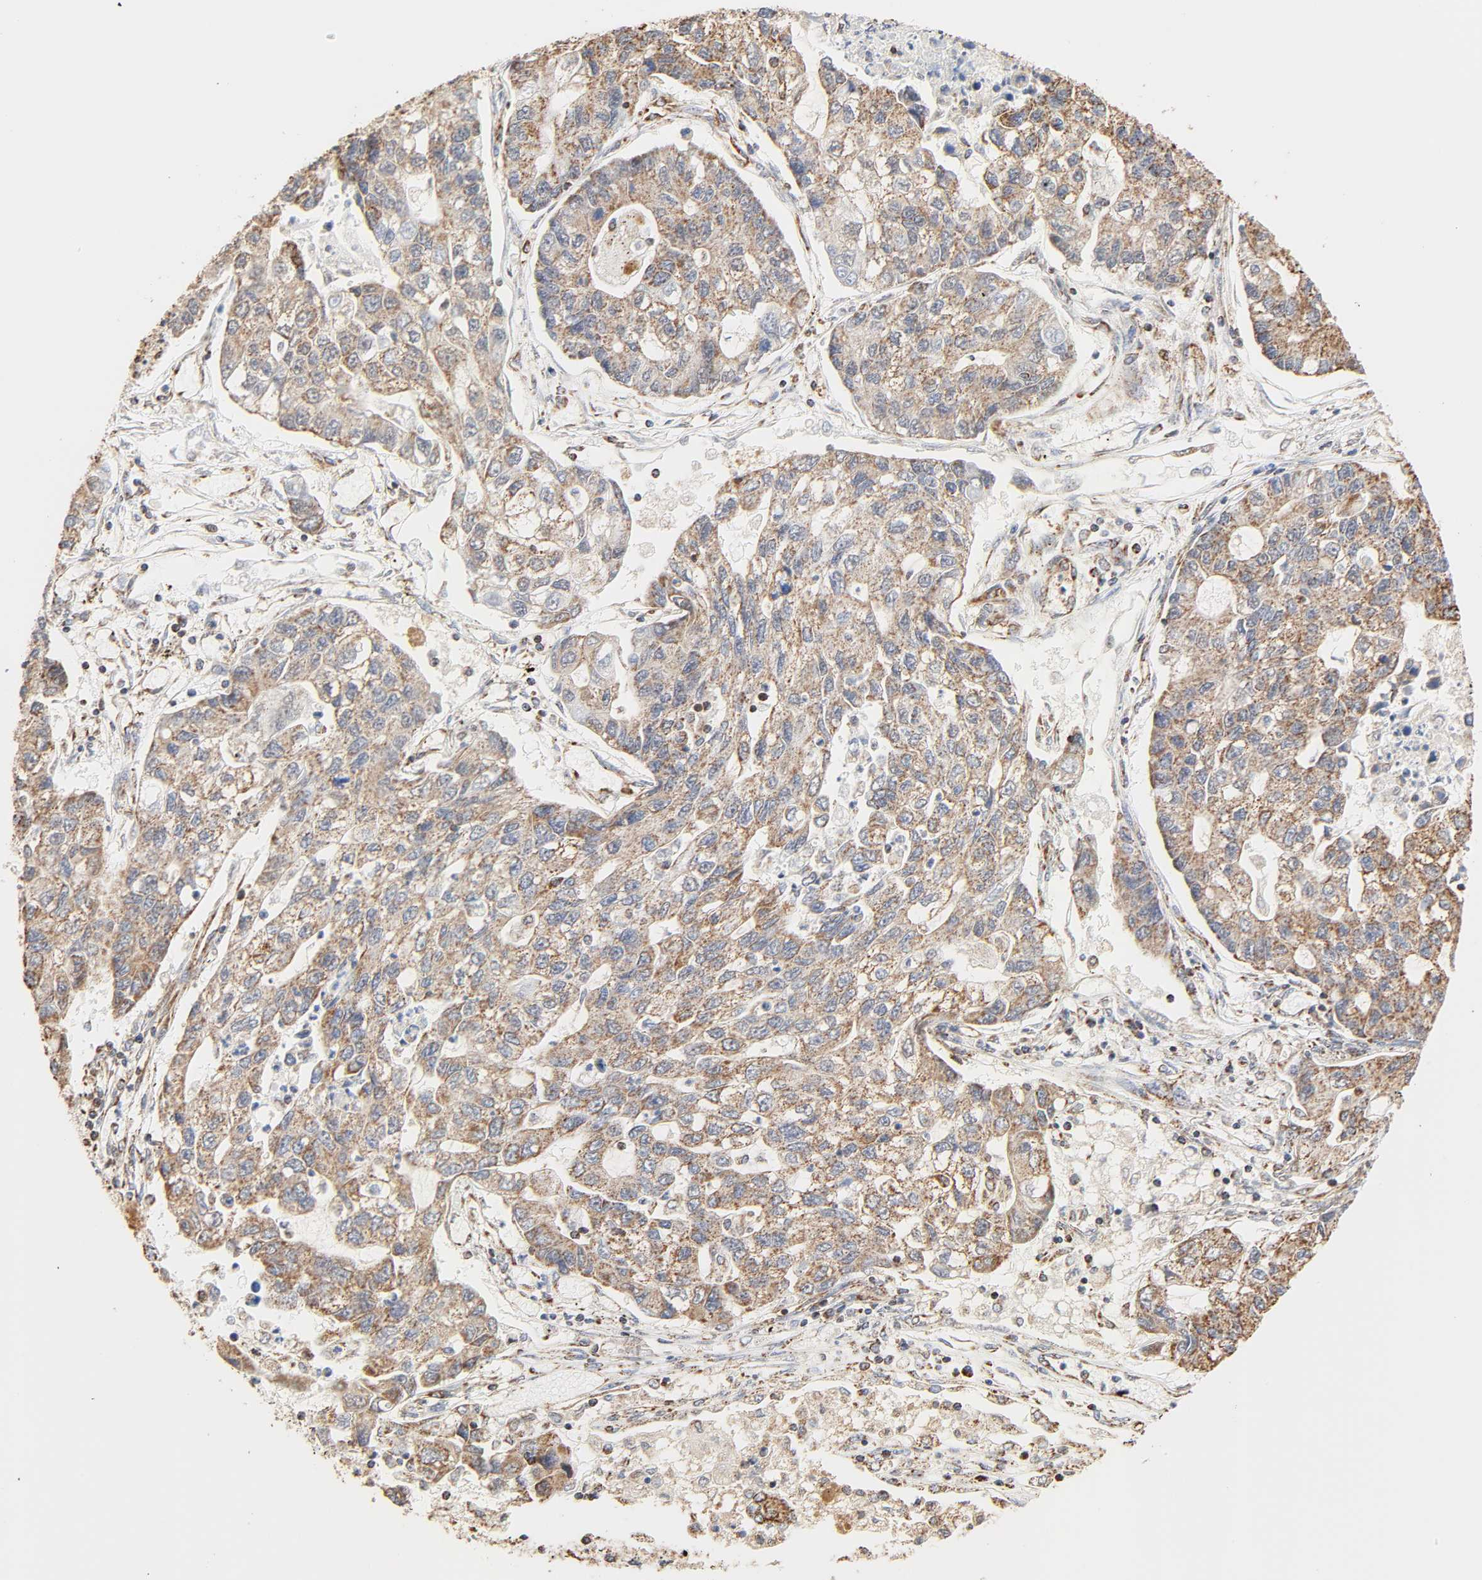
{"staining": {"intensity": "moderate", "quantity": ">75%", "location": "cytoplasmic/membranous"}, "tissue": "lung cancer", "cell_type": "Tumor cells", "image_type": "cancer", "snomed": [{"axis": "morphology", "description": "Adenocarcinoma, NOS"}, {"axis": "topography", "description": "Lung"}], "caption": "Approximately >75% of tumor cells in adenocarcinoma (lung) show moderate cytoplasmic/membranous protein expression as visualized by brown immunohistochemical staining.", "gene": "ZMAT5", "patient": {"sex": "female", "age": 51}}